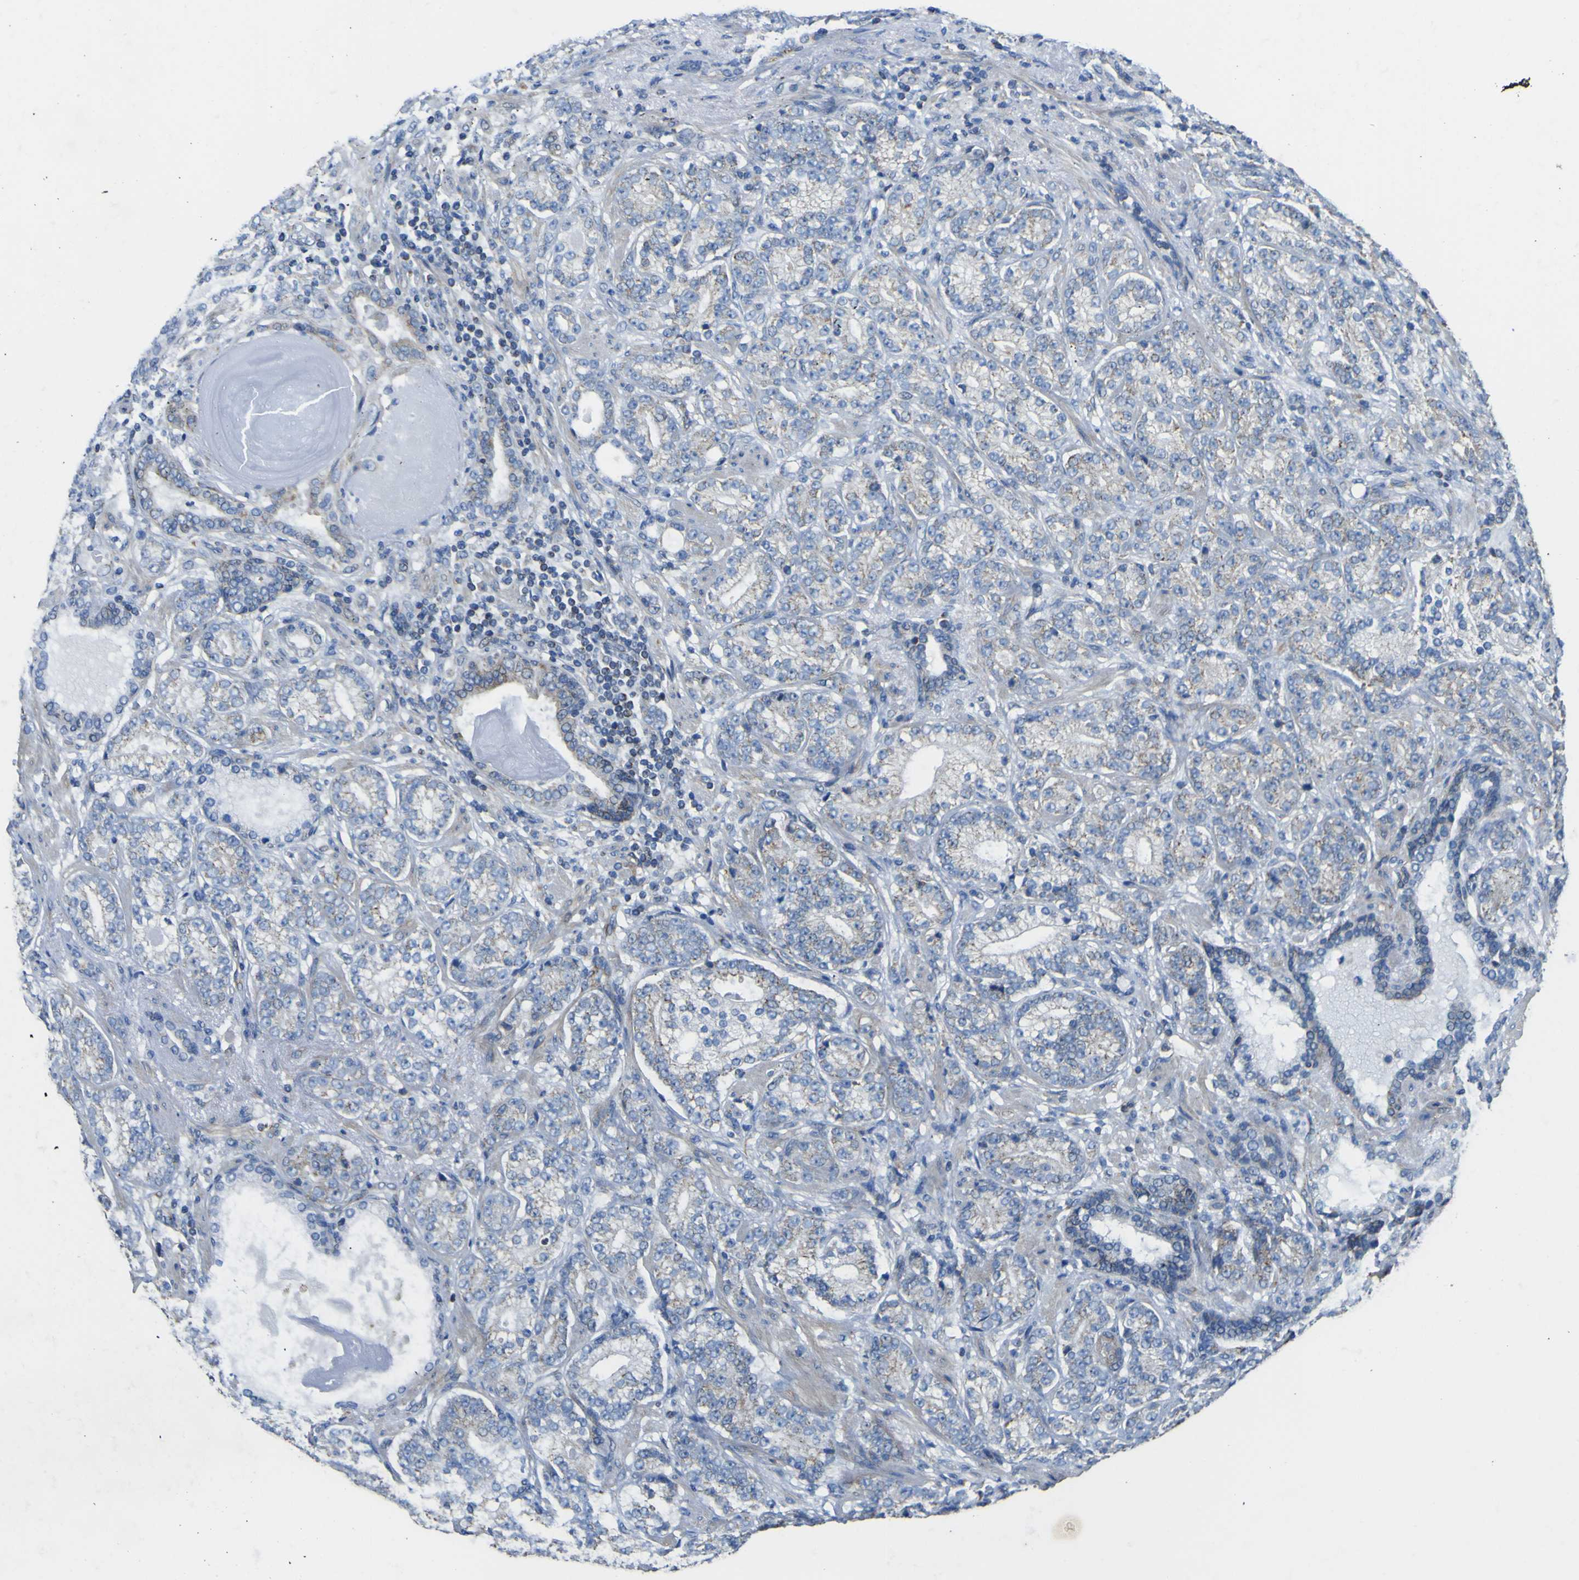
{"staining": {"intensity": "weak", "quantity": "25%-75%", "location": "cytoplasmic/membranous"}, "tissue": "prostate cancer", "cell_type": "Tumor cells", "image_type": "cancer", "snomed": [{"axis": "morphology", "description": "Adenocarcinoma, High grade"}, {"axis": "topography", "description": "Prostate"}], "caption": "The photomicrograph shows a brown stain indicating the presence of a protein in the cytoplasmic/membranous of tumor cells in adenocarcinoma (high-grade) (prostate). The staining is performed using DAB brown chromogen to label protein expression. The nuclei are counter-stained blue using hematoxylin.", "gene": "ALDH18A1", "patient": {"sex": "male", "age": 61}}